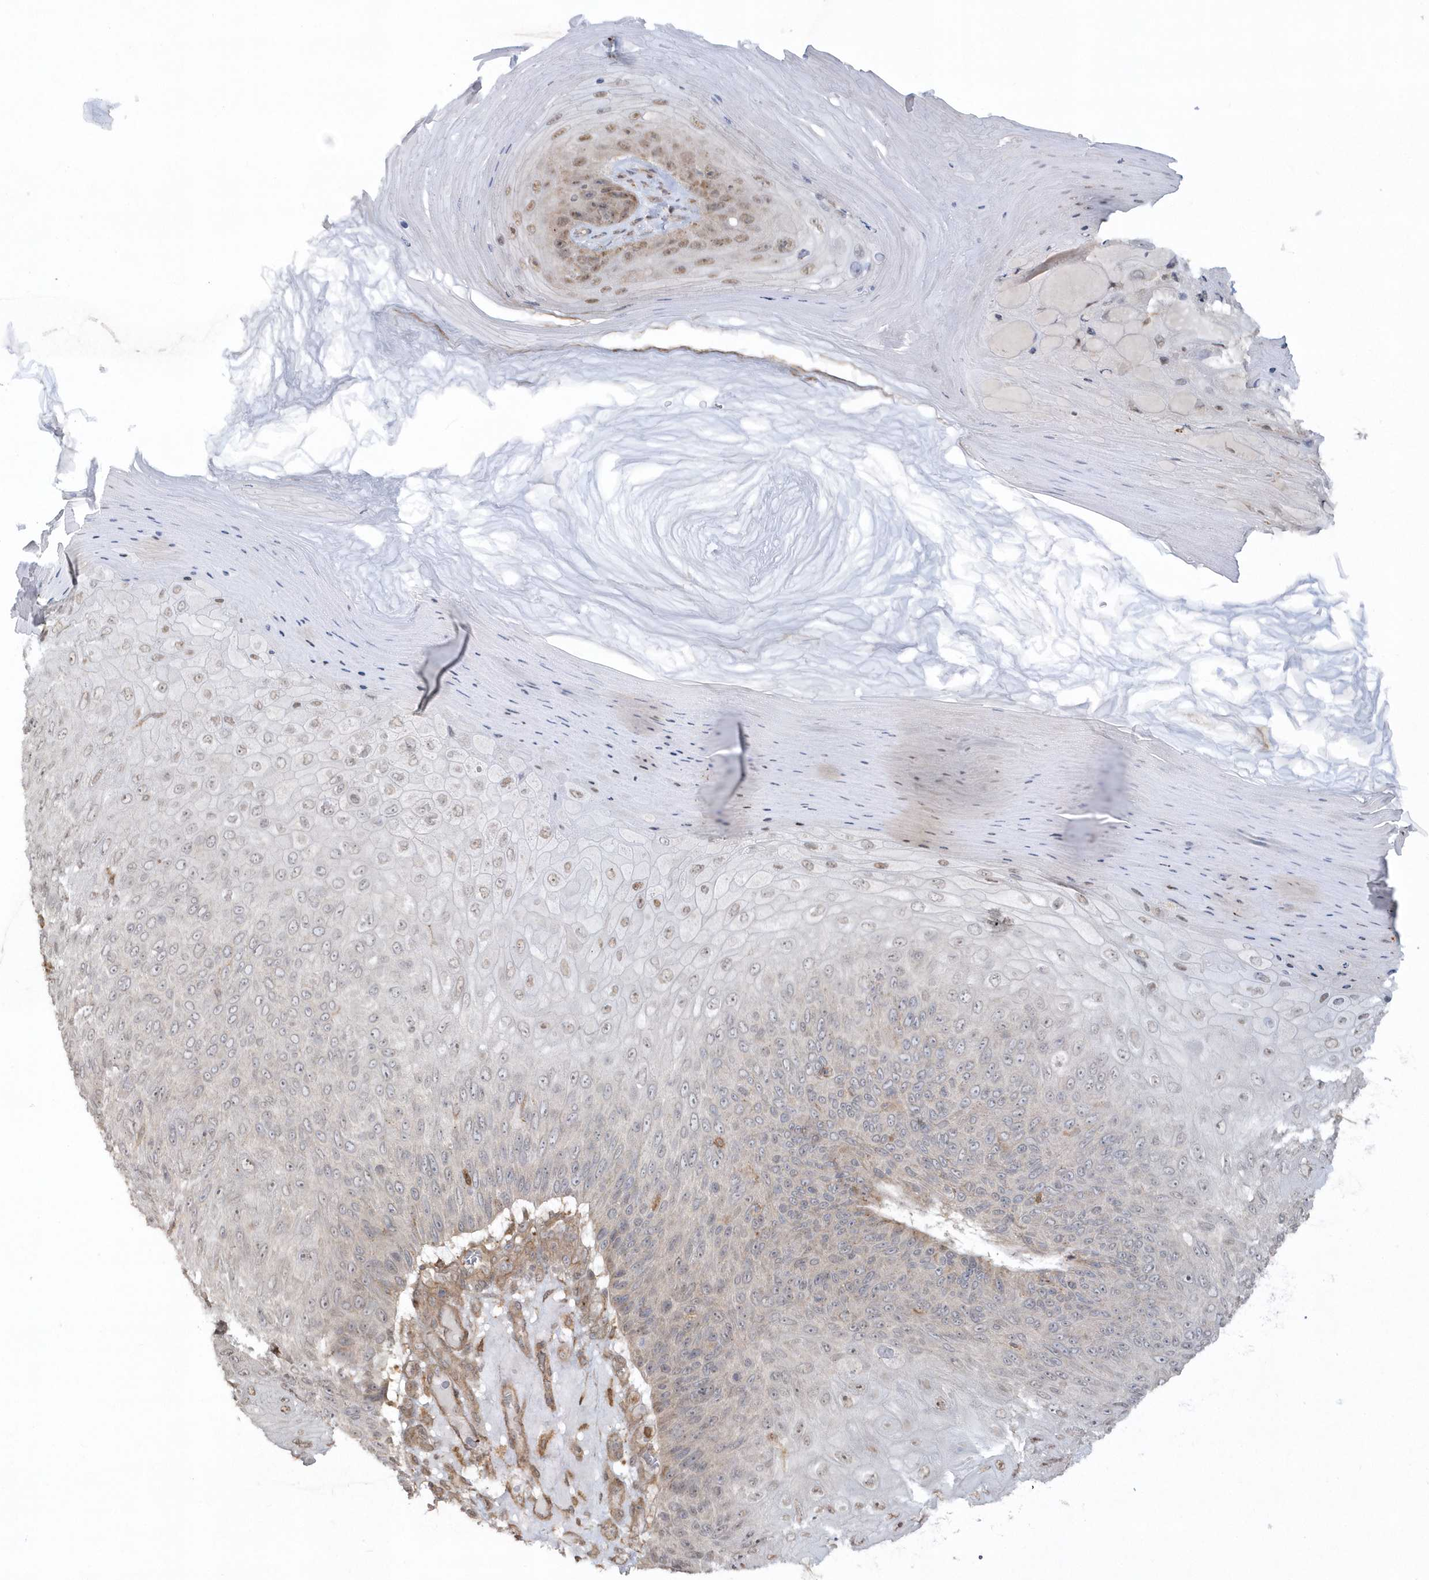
{"staining": {"intensity": "weak", "quantity": "<25%", "location": "nuclear"}, "tissue": "skin cancer", "cell_type": "Tumor cells", "image_type": "cancer", "snomed": [{"axis": "morphology", "description": "Squamous cell carcinoma, NOS"}, {"axis": "topography", "description": "Skin"}], "caption": "Immunohistochemical staining of human skin cancer (squamous cell carcinoma) displays no significant positivity in tumor cells. The staining was performed using DAB (3,3'-diaminobenzidine) to visualize the protein expression in brown, while the nuclei were stained in blue with hematoxylin (Magnification: 20x).", "gene": "BSN", "patient": {"sex": "female", "age": 88}}